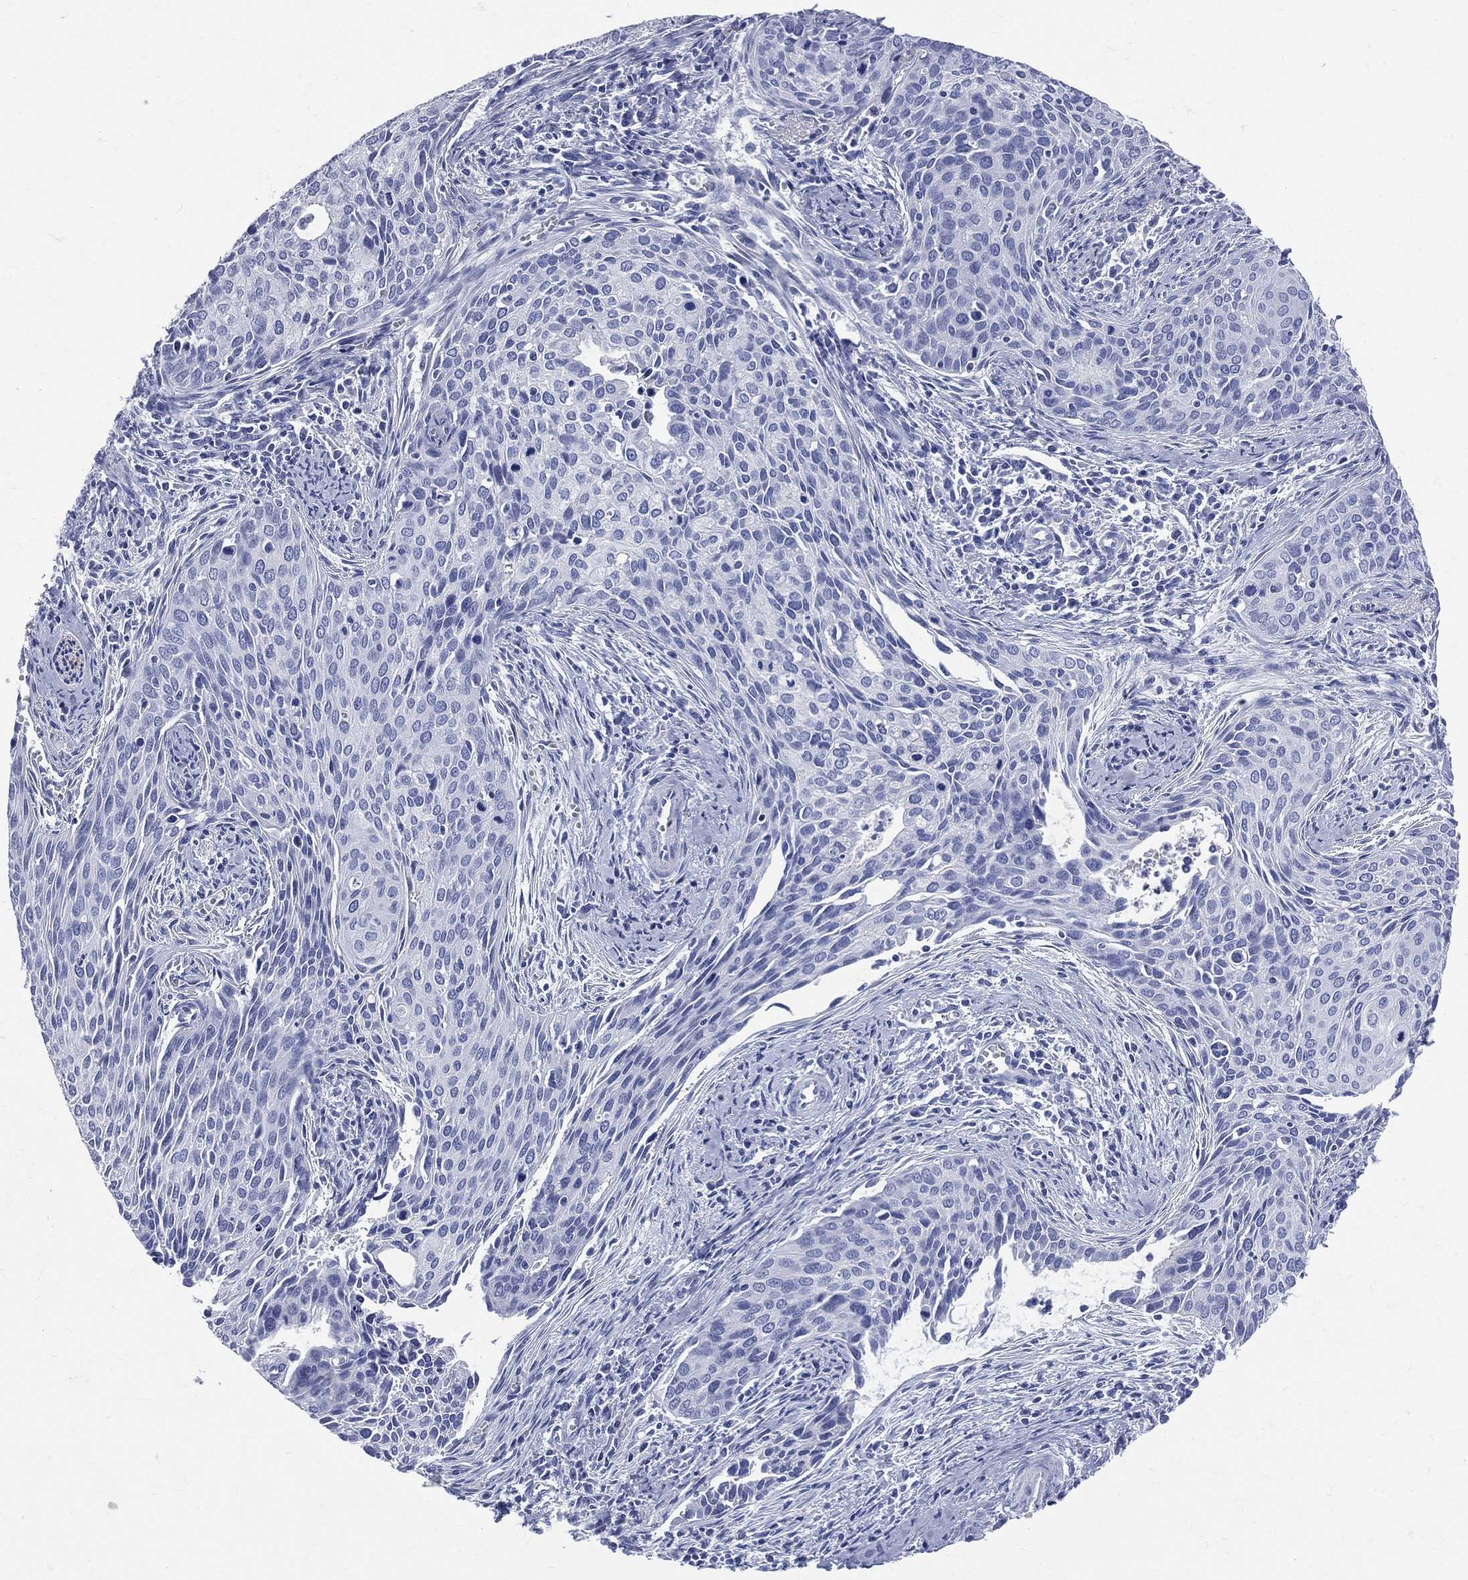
{"staining": {"intensity": "negative", "quantity": "none", "location": "none"}, "tissue": "cervical cancer", "cell_type": "Tumor cells", "image_type": "cancer", "snomed": [{"axis": "morphology", "description": "Squamous cell carcinoma, NOS"}, {"axis": "topography", "description": "Cervix"}], "caption": "A high-resolution photomicrograph shows immunohistochemistry (IHC) staining of squamous cell carcinoma (cervical), which demonstrates no significant staining in tumor cells.", "gene": "SYP", "patient": {"sex": "female", "age": 29}}